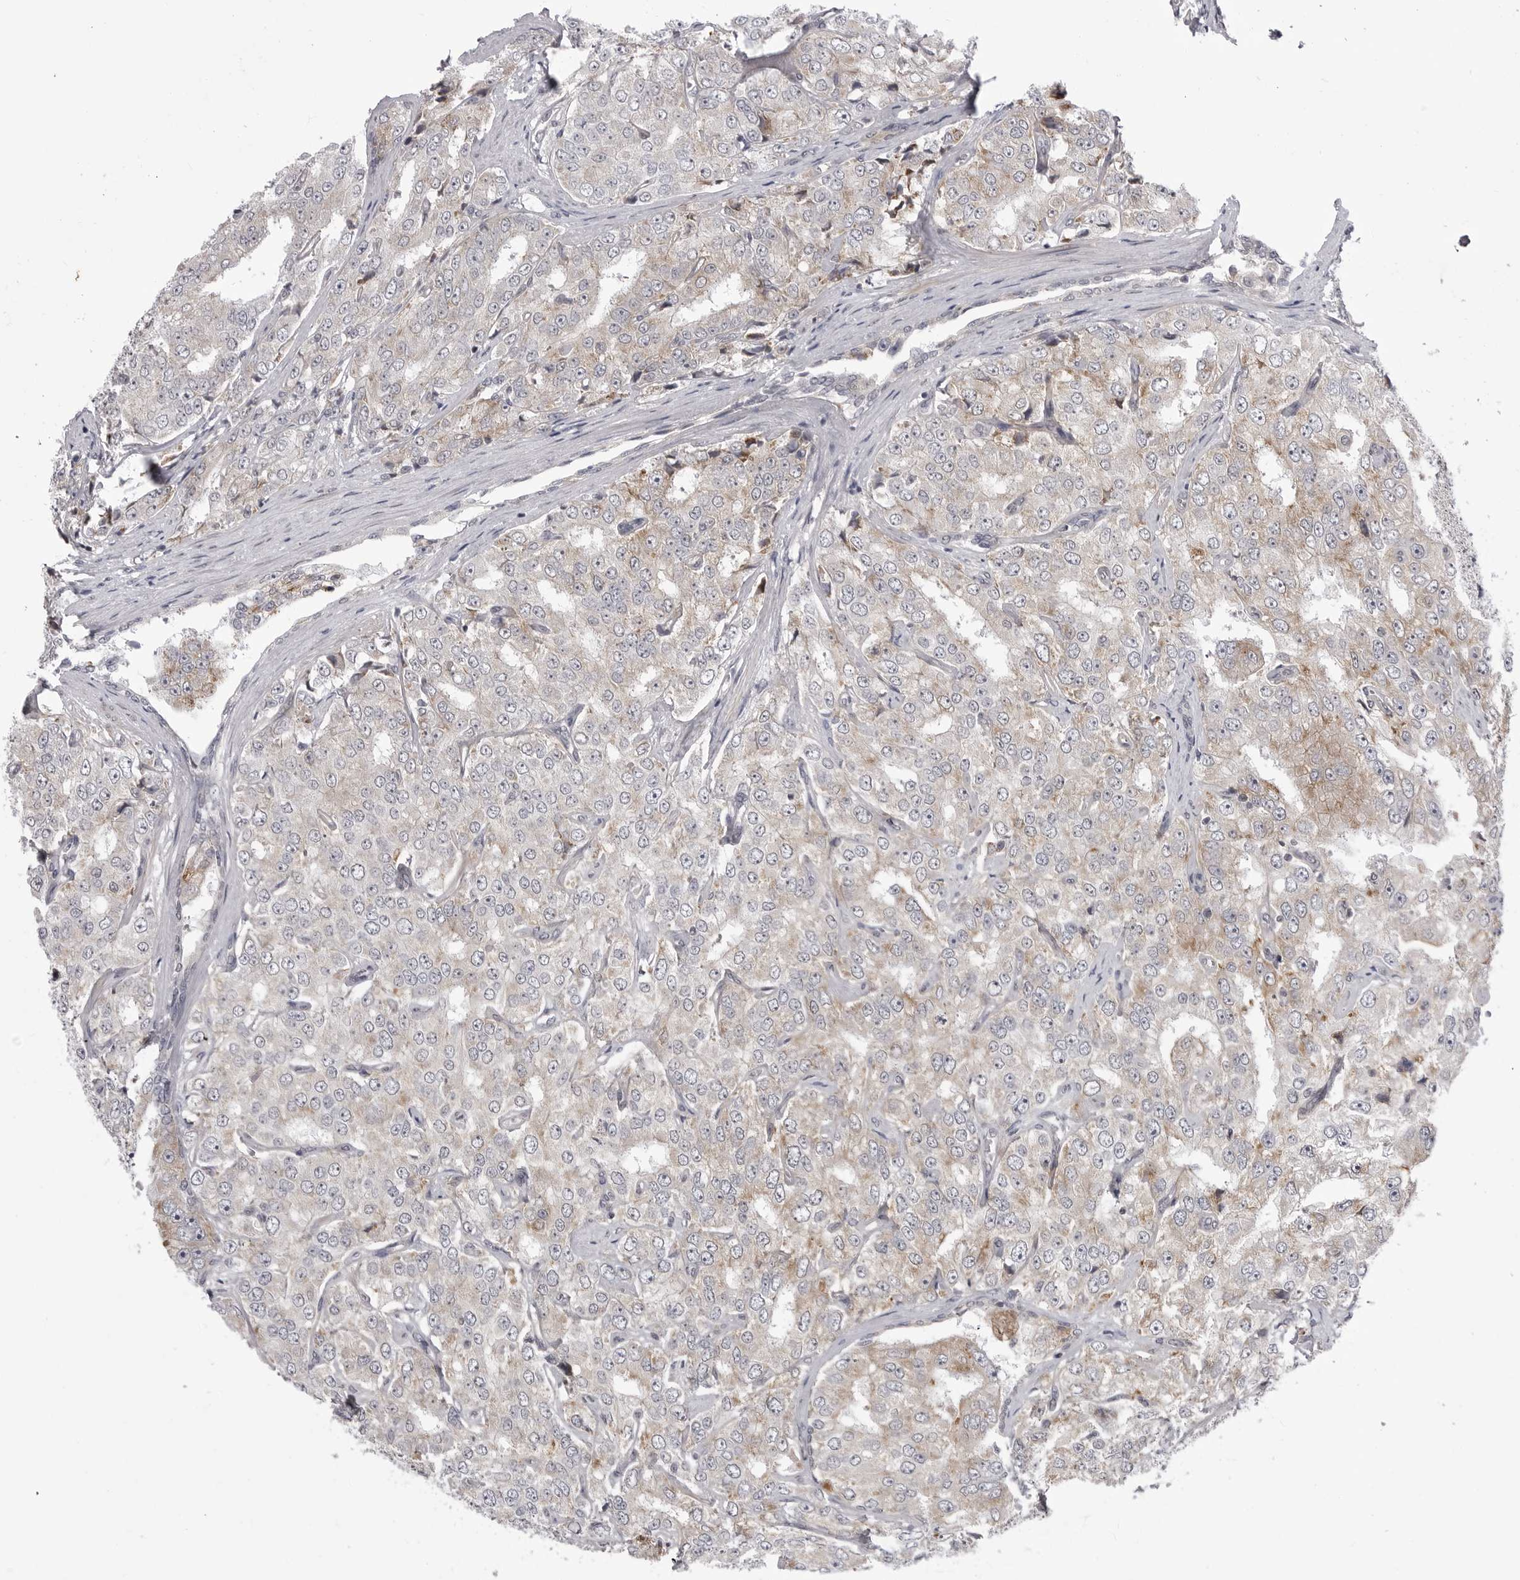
{"staining": {"intensity": "weak", "quantity": "25%-75%", "location": "cytoplasmic/membranous"}, "tissue": "prostate cancer", "cell_type": "Tumor cells", "image_type": "cancer", "snomed": [{"axis": "morphology", "description": "Adenocarcinoma, High grade"}, {"axis": "topography", "description": "Prostate"}], "caption": "Immunohistochemical staining of prostate cancer (adenocarcinoma (high-grade)) displays low levels of weak cytoplasmic/membranous staining in approximately 25%-75% of tumor cells.", "gene": "CCDC18", "patient": {"sex": "male", "age": 58}}